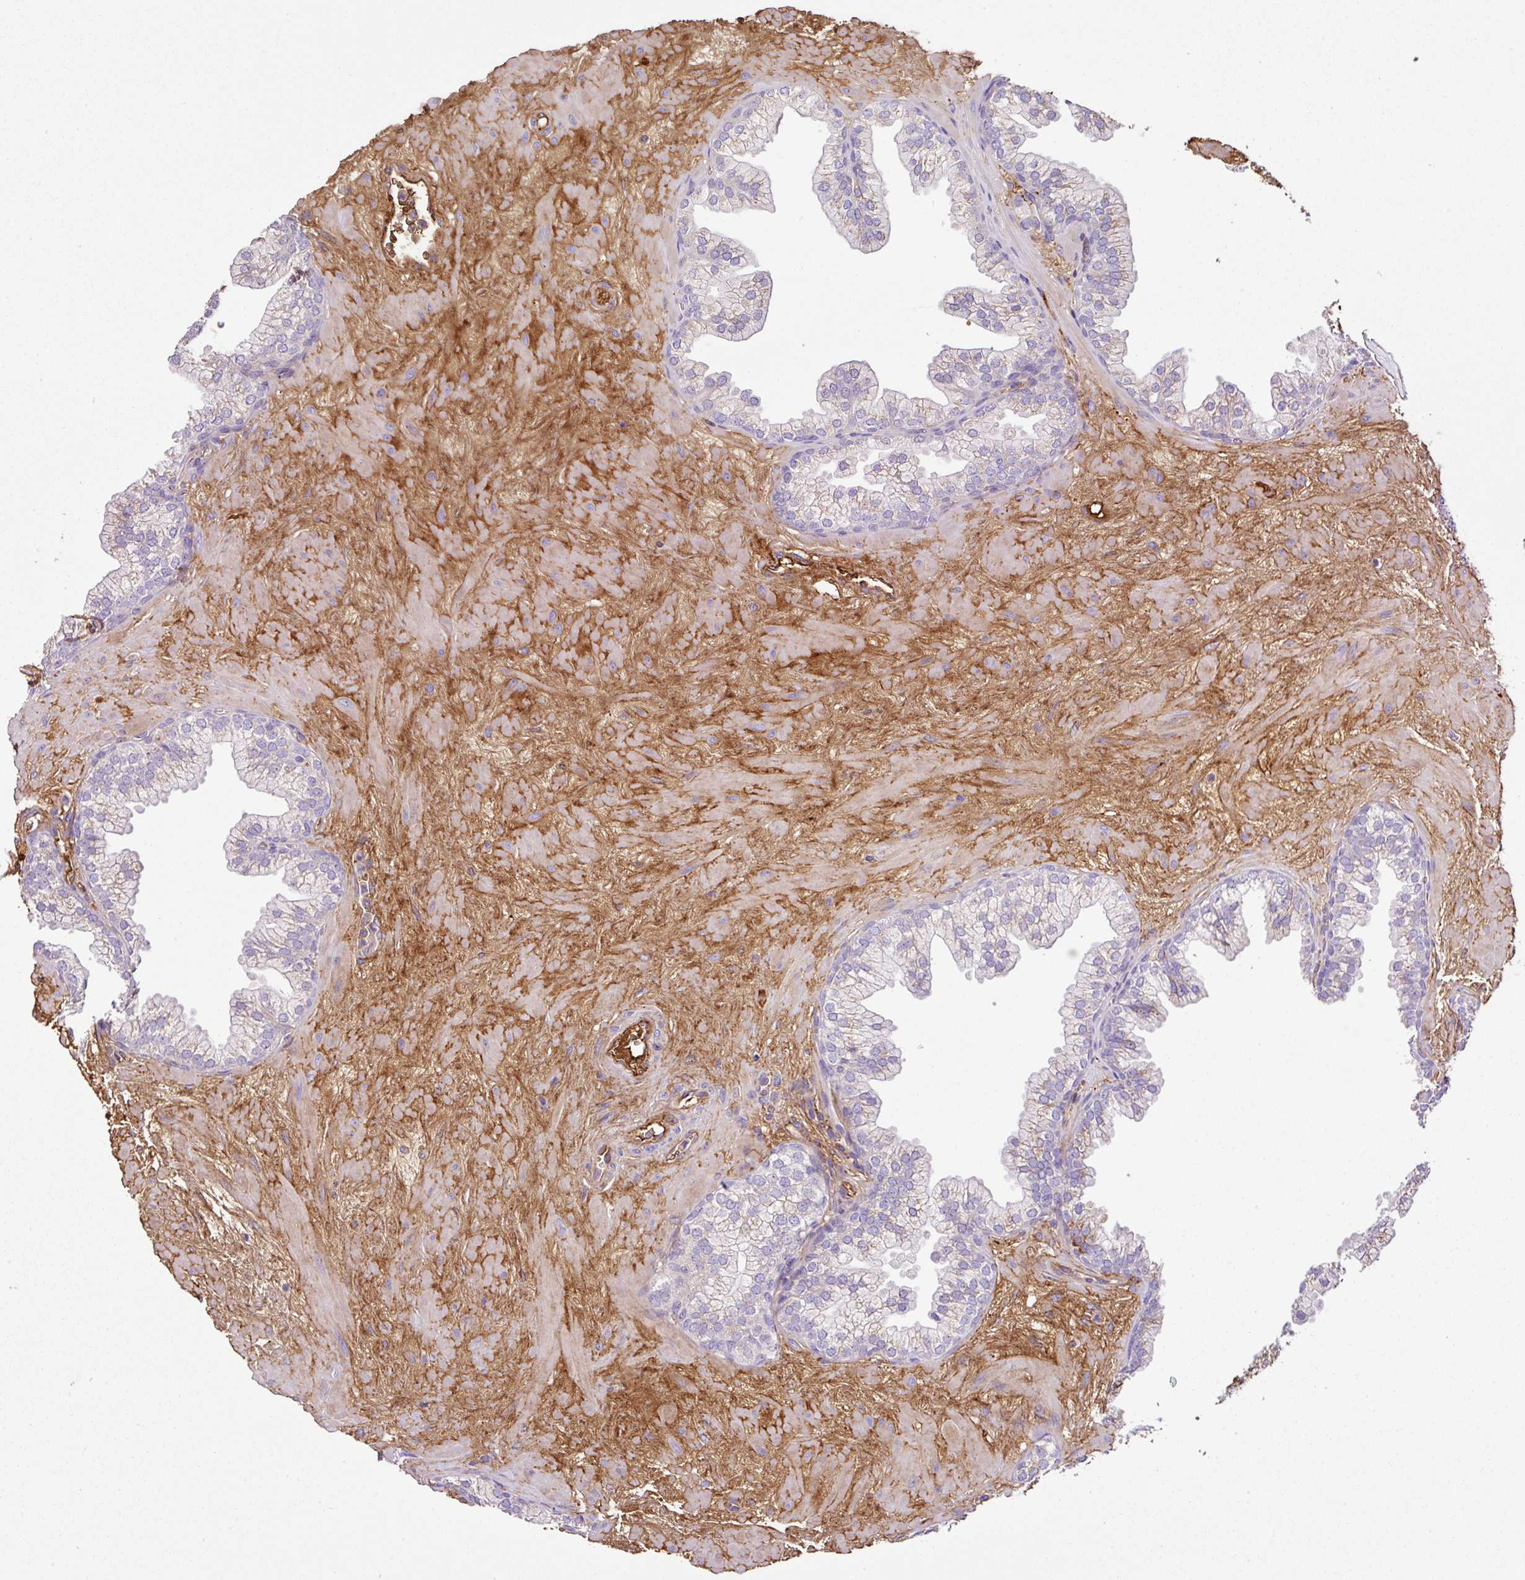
{"staining": {"intensity": "weak", "quantity": "<25%", "location": "cytoplasmic/membranous"}, "tissue": "prostate", "cell_type": "Glandular cells", "image_type": "normal", "snomed": [{"axis": "morphology", "description": "Normal tissue, NOS"}, {"axis": "topography", "description": "Prostate"}, {"axis": "topography", "description": "Peripheral nerve tissue"}], "caption": "An immunohistochemistry image of normal prostate is shown. There is no staining in glandular cells of prostate.", "gene": "CTXN2", "patient": {"sex": "male", "age": 61}}